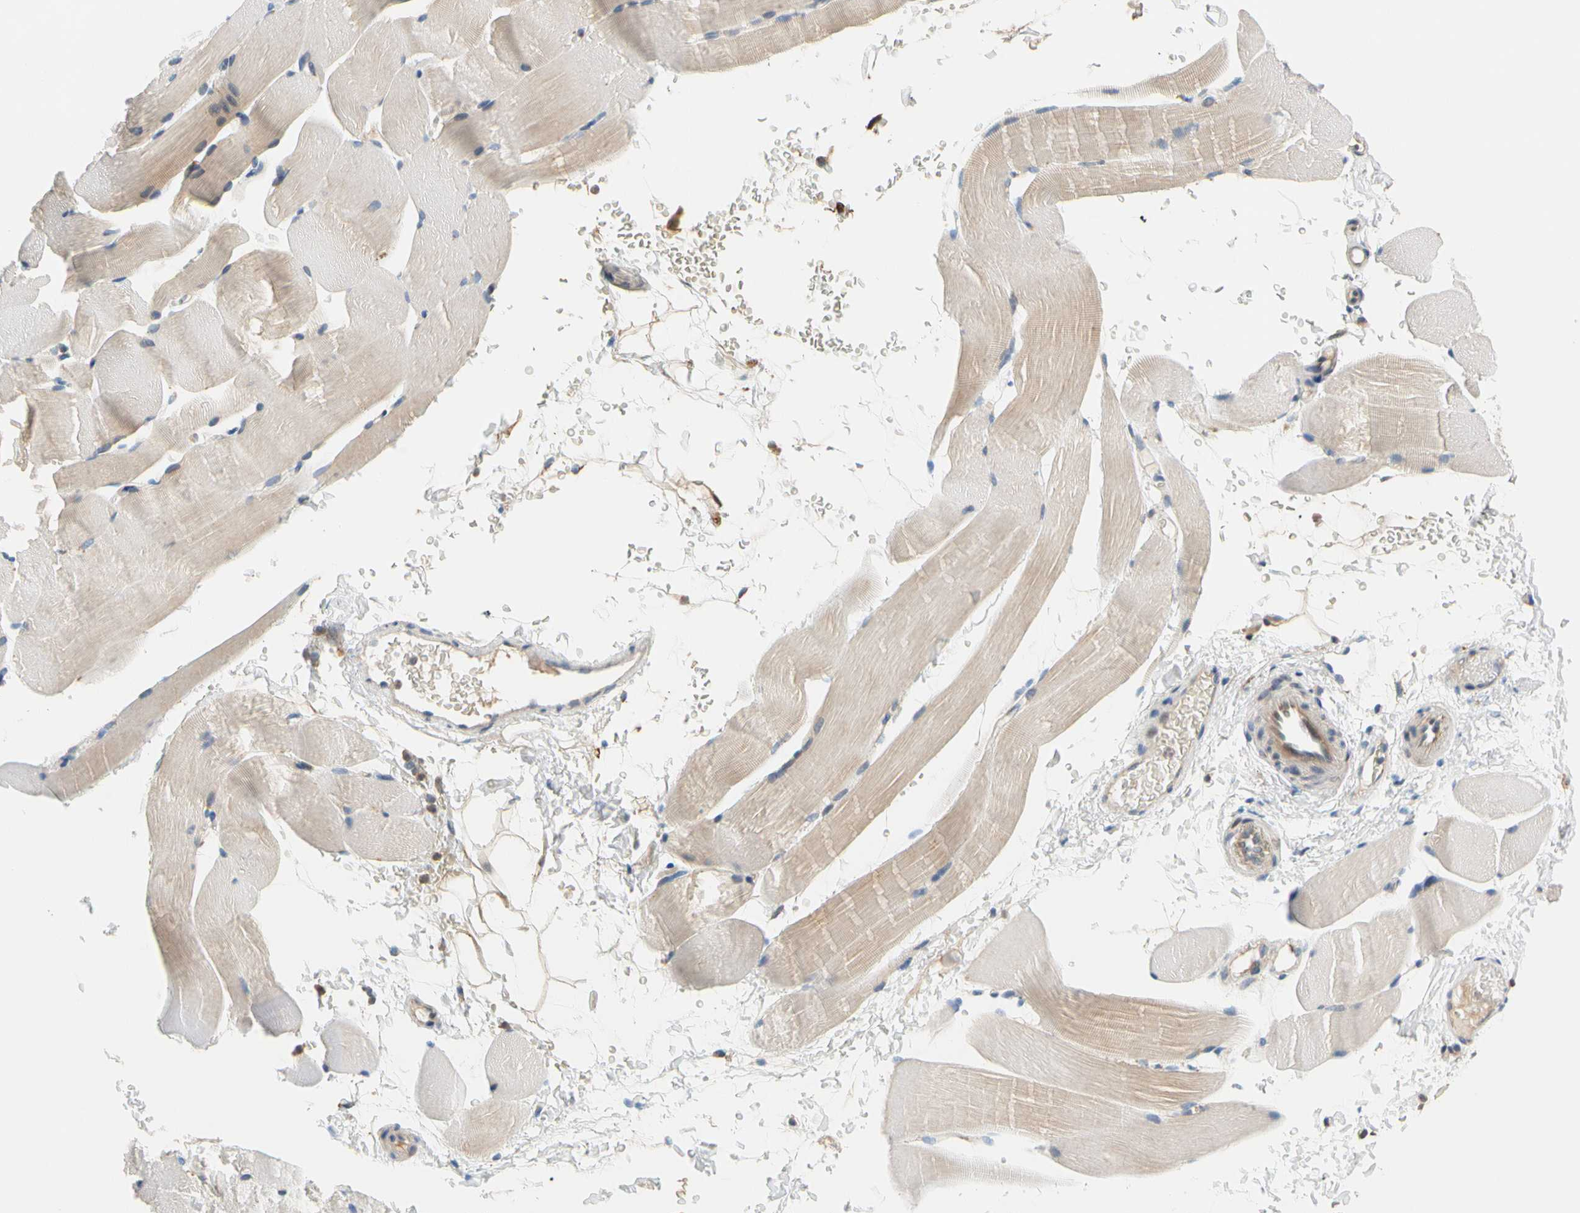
{"staining": {"intensity": "weak", "quantity": "25%-75%", "location": "cytoplasmic/membranous"}, "tissue": "skeletal muscle", "cell_type": "Myocytes", "image_type": "normal", "snomed": [{"axis": "morphology", "description": "Normal tissue, NOS"}, {"axis": "topography", "description": "Skeletal muscle"}, {"axis": "topography", "description": "Parathyroid gland"}], "caption": "Immunohistochemical staining of normal human skeletal muscle exhibits low levels of weak cytoplasmic/membranous expression in about 25%-75% of myocytes.", "gene": "GPSM2", "patient": {"sex": "female", "age": 37}}